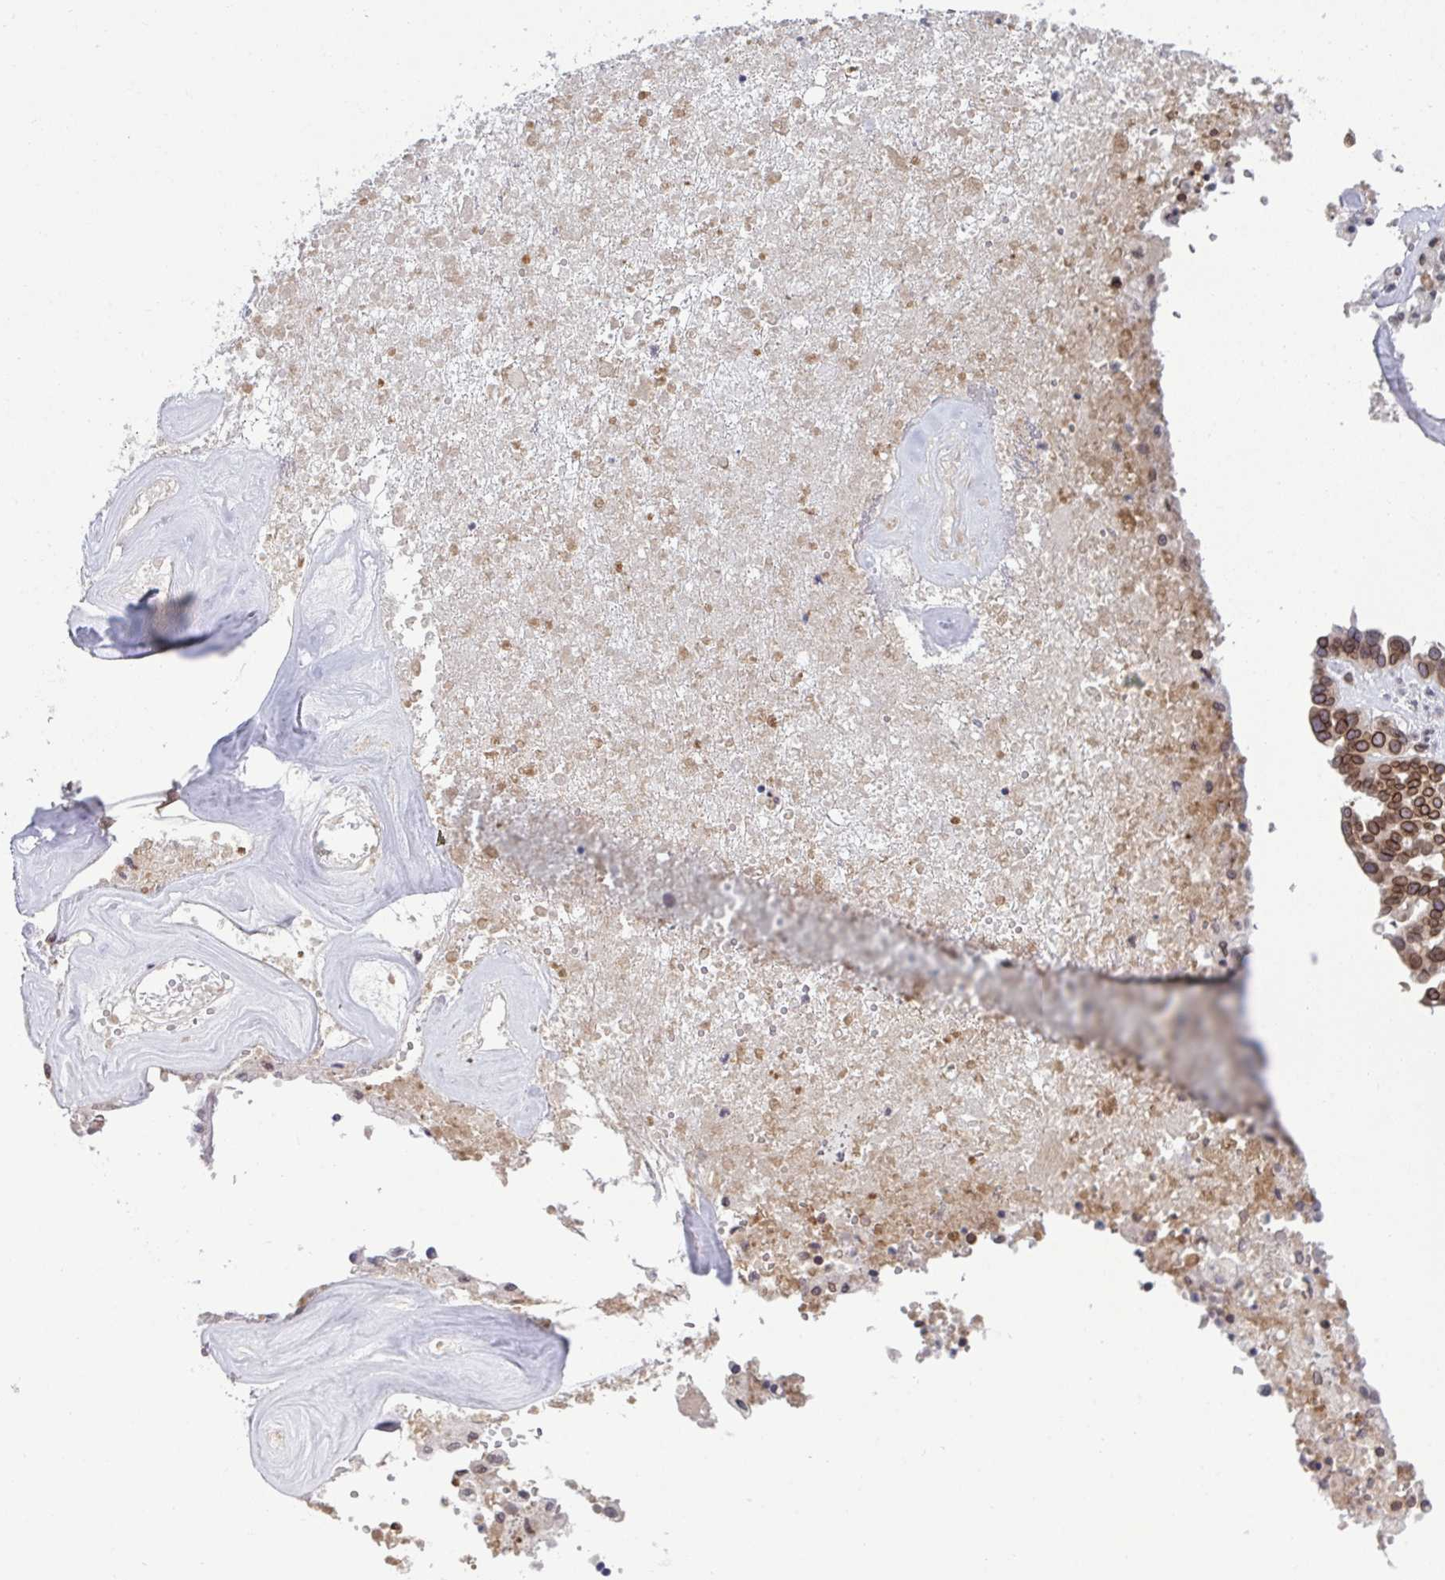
{"staining": {"intensity": "strong", "quantity": ">75%", "location": "cytoplasmic/membranous,nuclear"}, "tissue": "ovarian cancer", "cell_type": "Tumor cells", "image_type": "cancer", "snomed": [{"axis": "morphology", "description": "Cystadenocarcinoma, serous, NOS"}, {"axis": "topography", "description": "Ovary"}], "caption": "A high-resolution photomicrograph shows immunohistochemistry staining of ovarian cancer (serous cystadenocarcinoma), which reveals strong cytoplasmic/membranous and nuclear positivity in about >75% of tumor cells.", "gene": "RANBP2", "patient": {"sex": "female", "age": 59}}